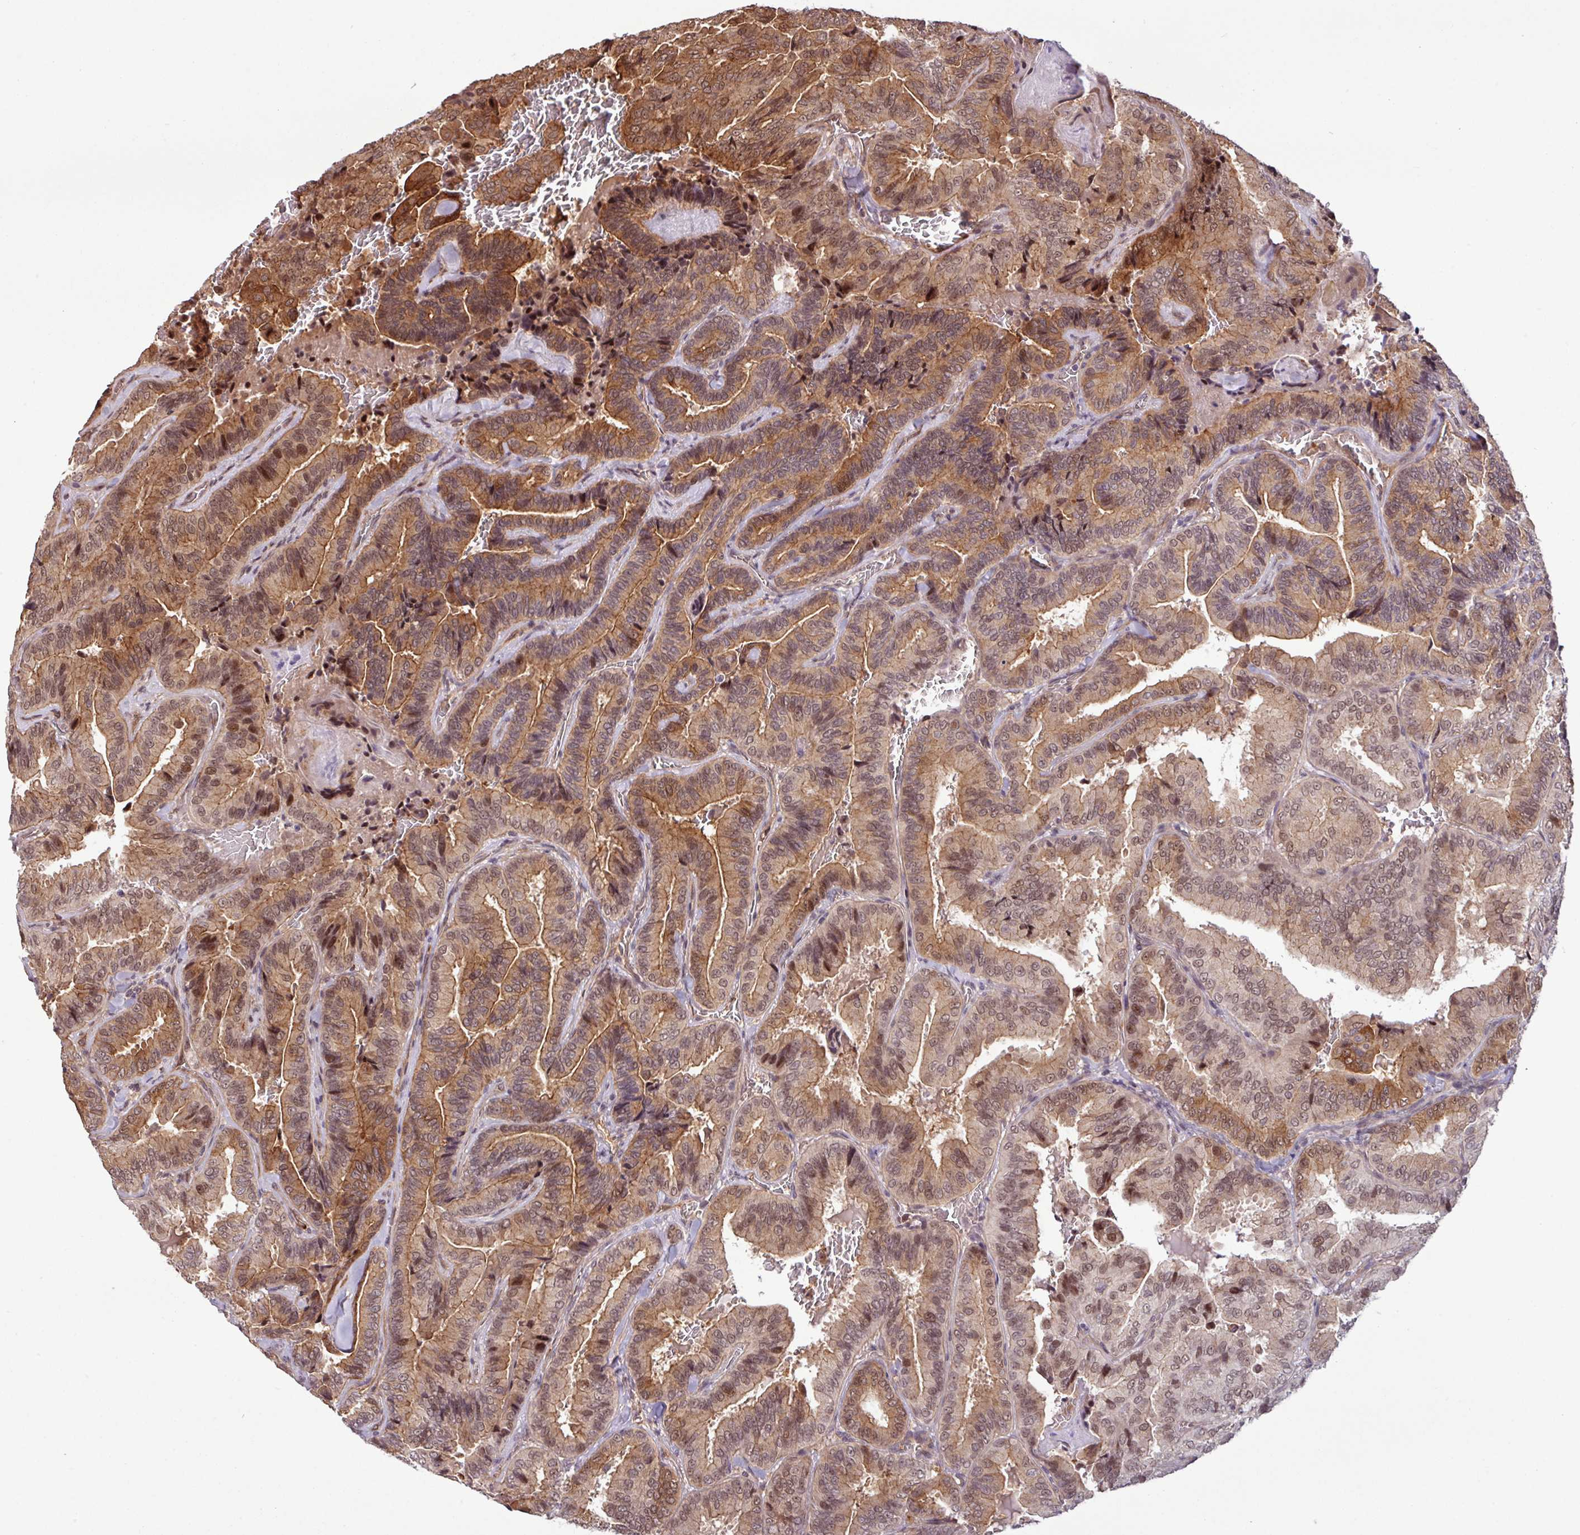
{"staining": {"intensity": "moderate", "quantity": ">75%", "location": "cytoplasmic/membranous,nuclear"}, "tissue": "thyroid cancer", "cell_type": "Tumor cells", "image_type": "cancer", "snomed": [{"axis": "morphology", "description": "Papillary adenocarcinoma, NOS"}, {"axis": "topography", "description": "Thyroid gland"}], "caption": "Brown immunohistochemical staining in thyroid papillary adenocarcinoma exhibits moderate cytoplasmic/membranous and nuclear positivity in approximately >75% of tumor cells.", "gene": "C7orf50", "patient": {"sex": "male", "age": 61}}